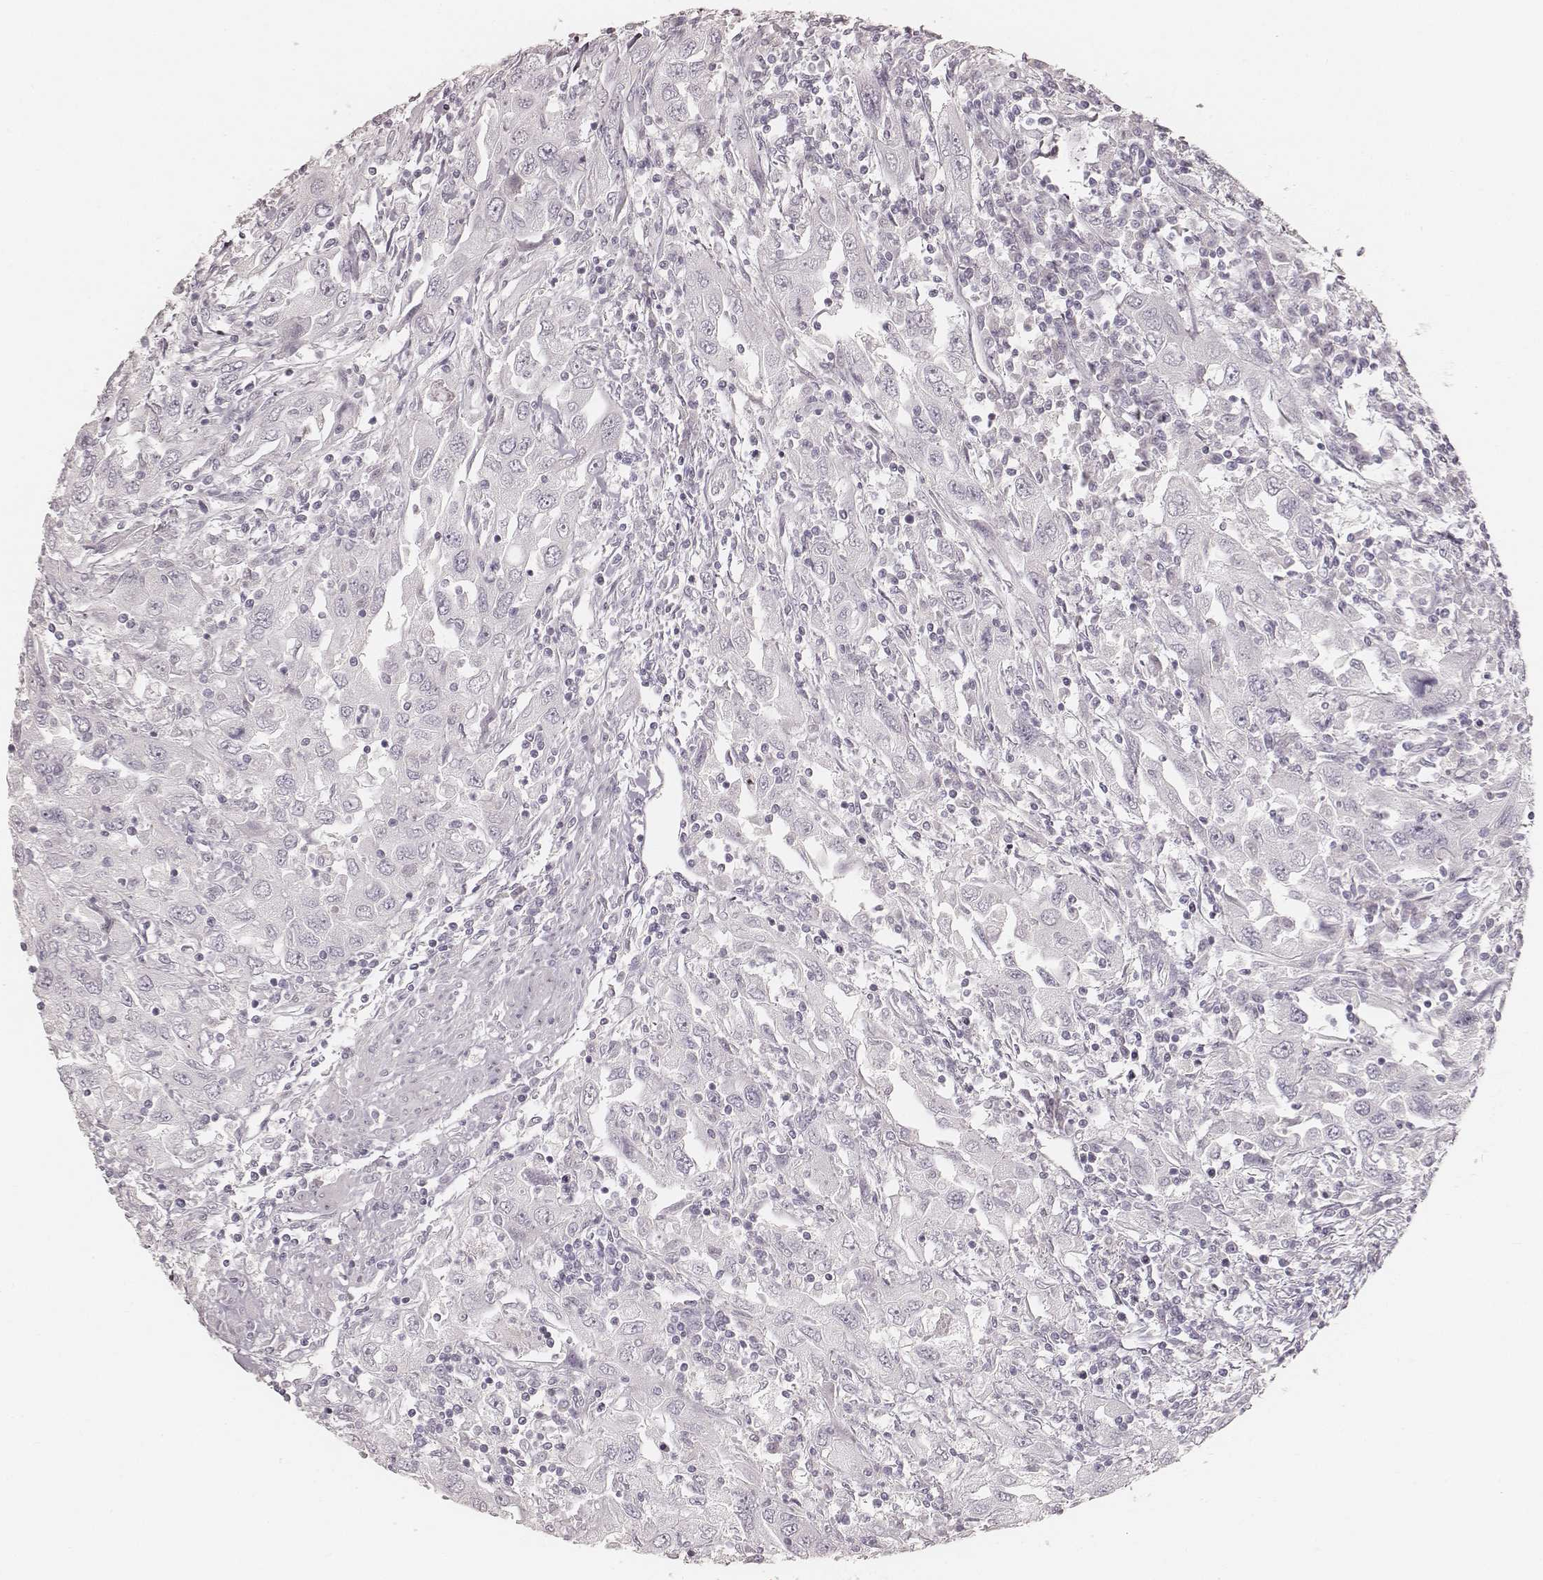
{"staining": {"intensity": "negative", "quantity": "none", "location": "none"}, "tissue": "urothelial cancer", "cell_type": "Tumor cells", "image_type": "cancer", "snomed": [{"axis": "morphology", "description": "Urothelial carcinoma, High grade"}, {"axis": "topography", "description": "Urinary bladder"}], "caption": "The photomicrograph displays no significant staining in tumor cells of urothelial cancer.", "gene": "KRT26", "patient": {"sex": "male", "age": 76}}